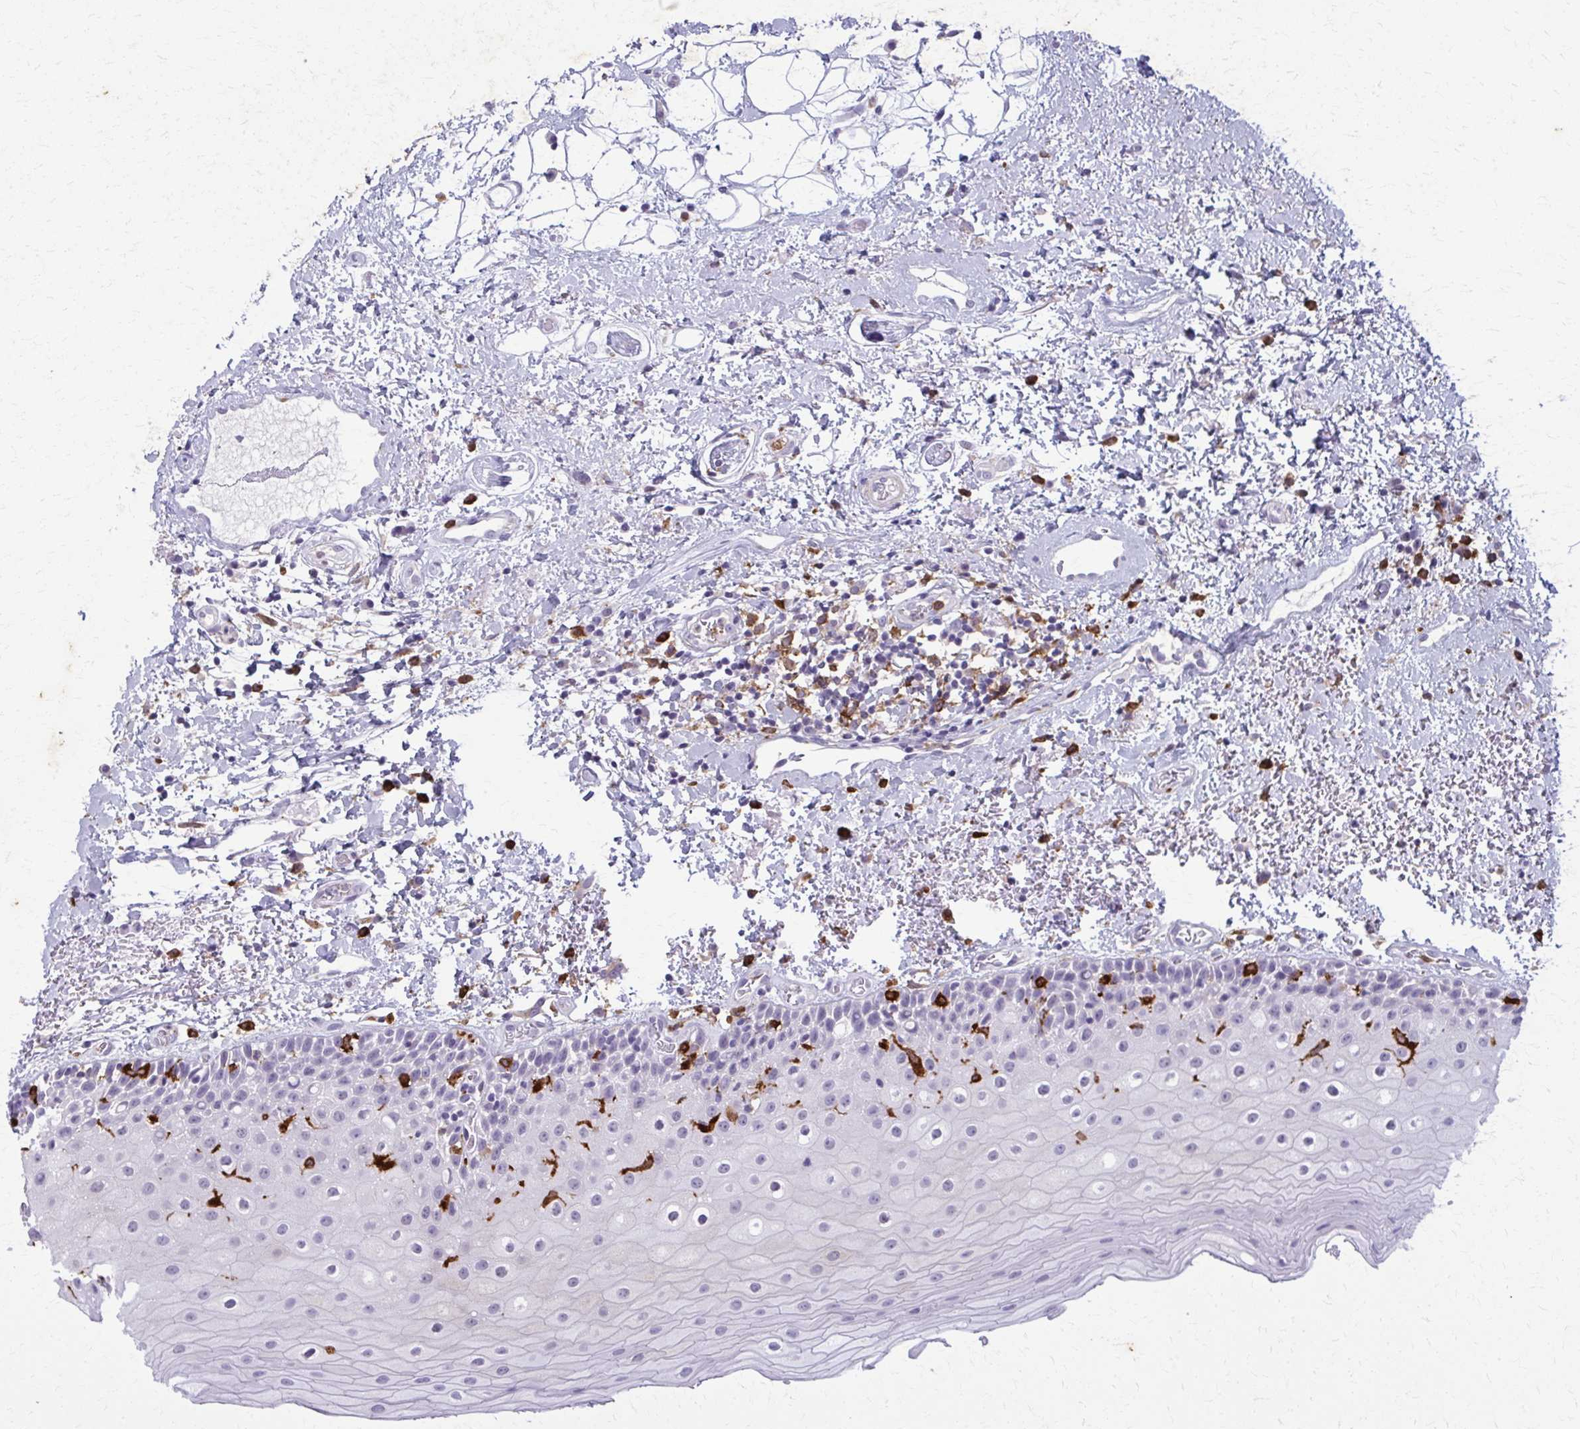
{"staining": {"intensity": "negative", "quantity": "none", "location": "none"}, "tissue": "oral mucosa", "cell_type": "Squamous epithelial cells", "image_type": "normal", "snomed": [{"axis": "morphology", "description": "Normal tissue, NOS"}, {"axis": "topography", "description": "Oral tissue"}], "caption": "Protein analysis of benign oral mucosa reveals no significant expression in squamous epithelial cells.", "gene": "CARD9", "patient": {"sex": "female", "age": 82}}